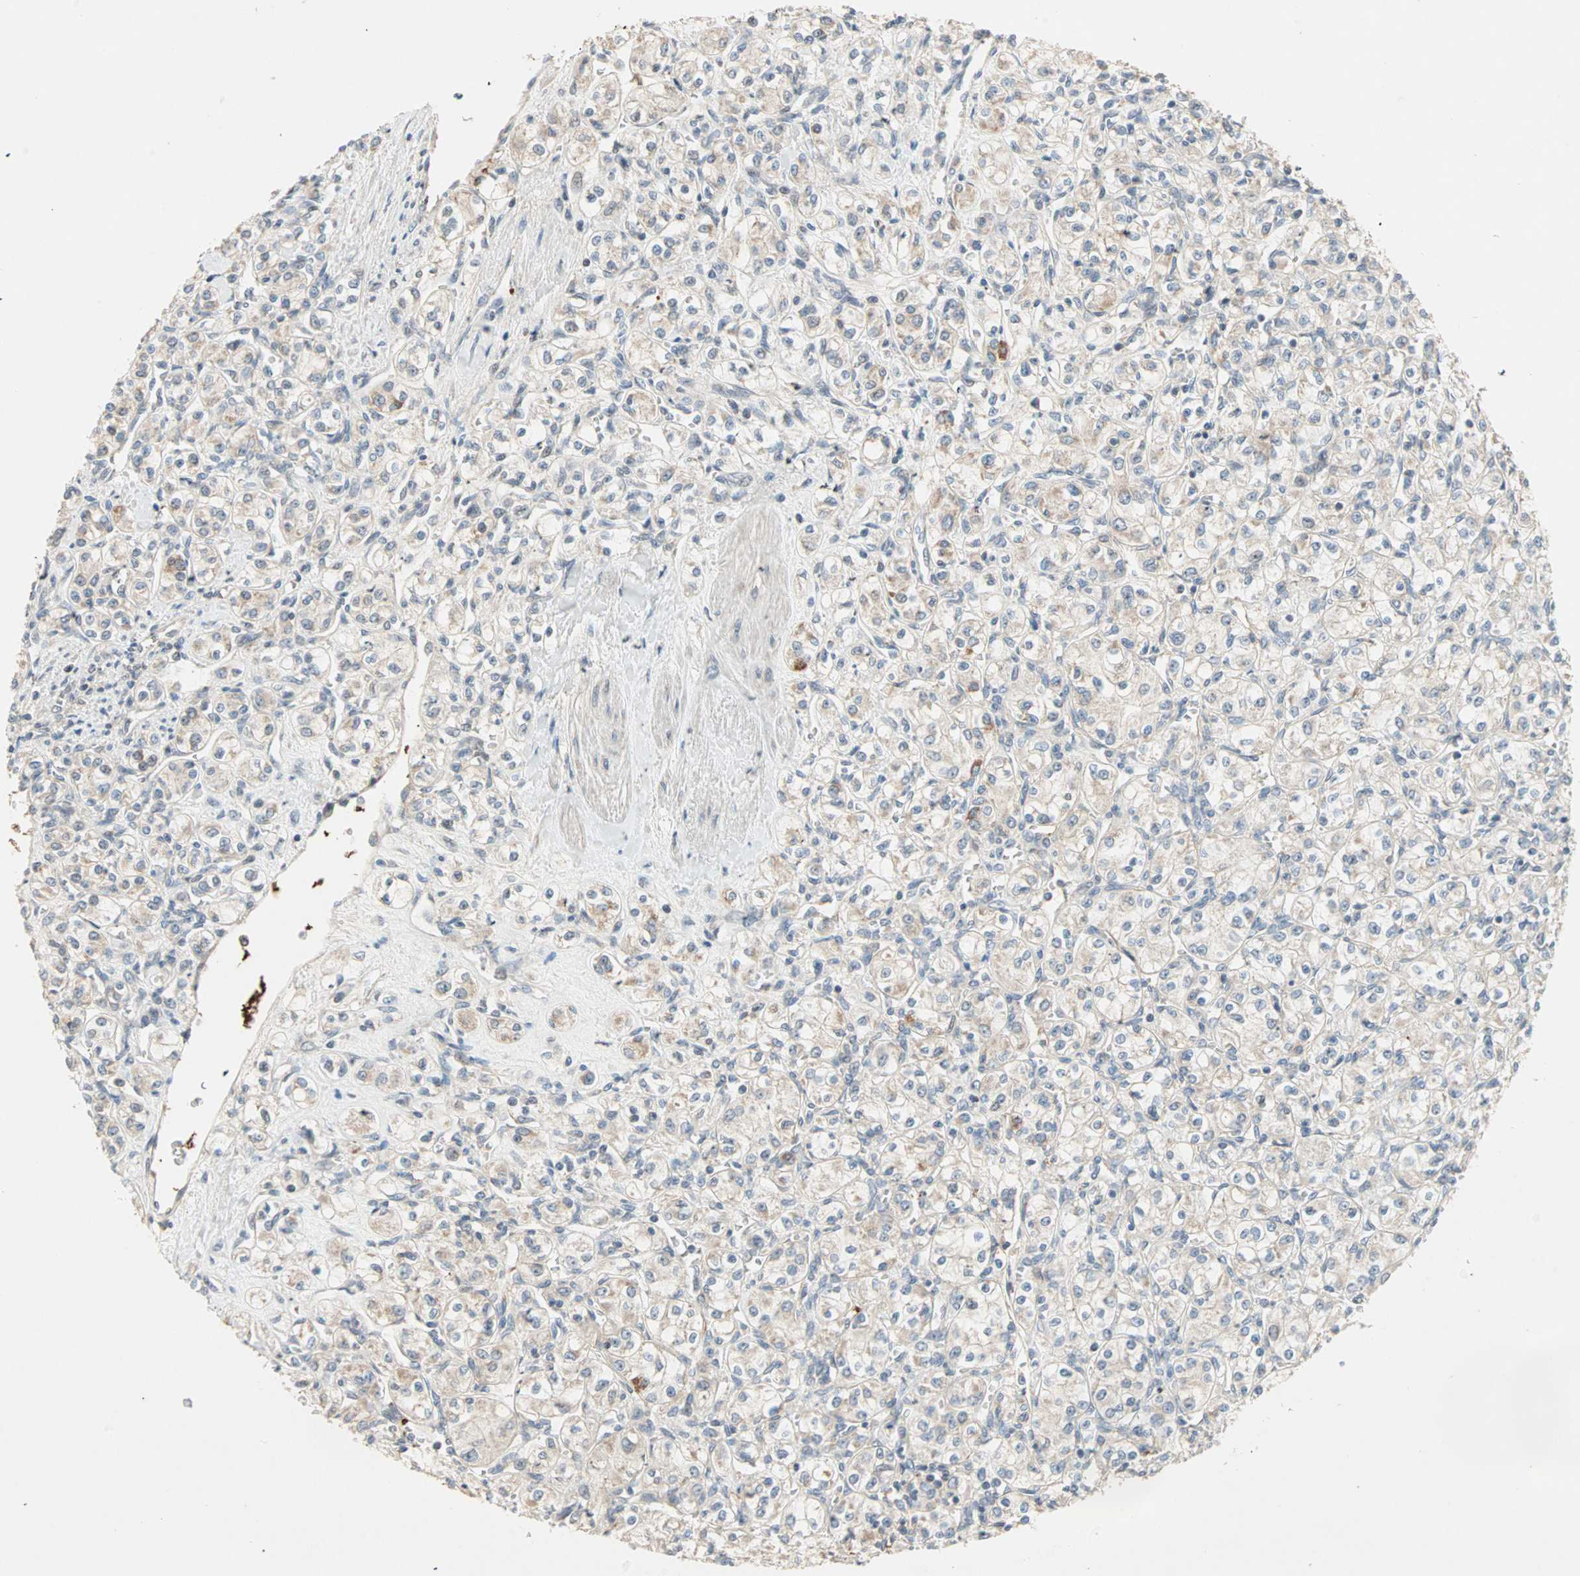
{"staining": {"intensity": "negative", "quantity": "none", "location": "none"}, "tissue": "renal cancer", "cell_type": "Tumor cells", "image_type": "cancer", "snomed": [{"axis": "morphology", "description": "Adenocarcinoma, NOS"}, {"axis": "topography", "description": "Kidney"}], "caption": "This is a image of immunohistochemistry staining of renal cancer (adenocarcinoma), which shows no positivity in tumor cells. (DAB (3,3'-diaminobenzidine) immunohistochemistry with hematoxylin counter stain).", "gene": "PROS1", "patient": {"sex": "male", "age": 77}}